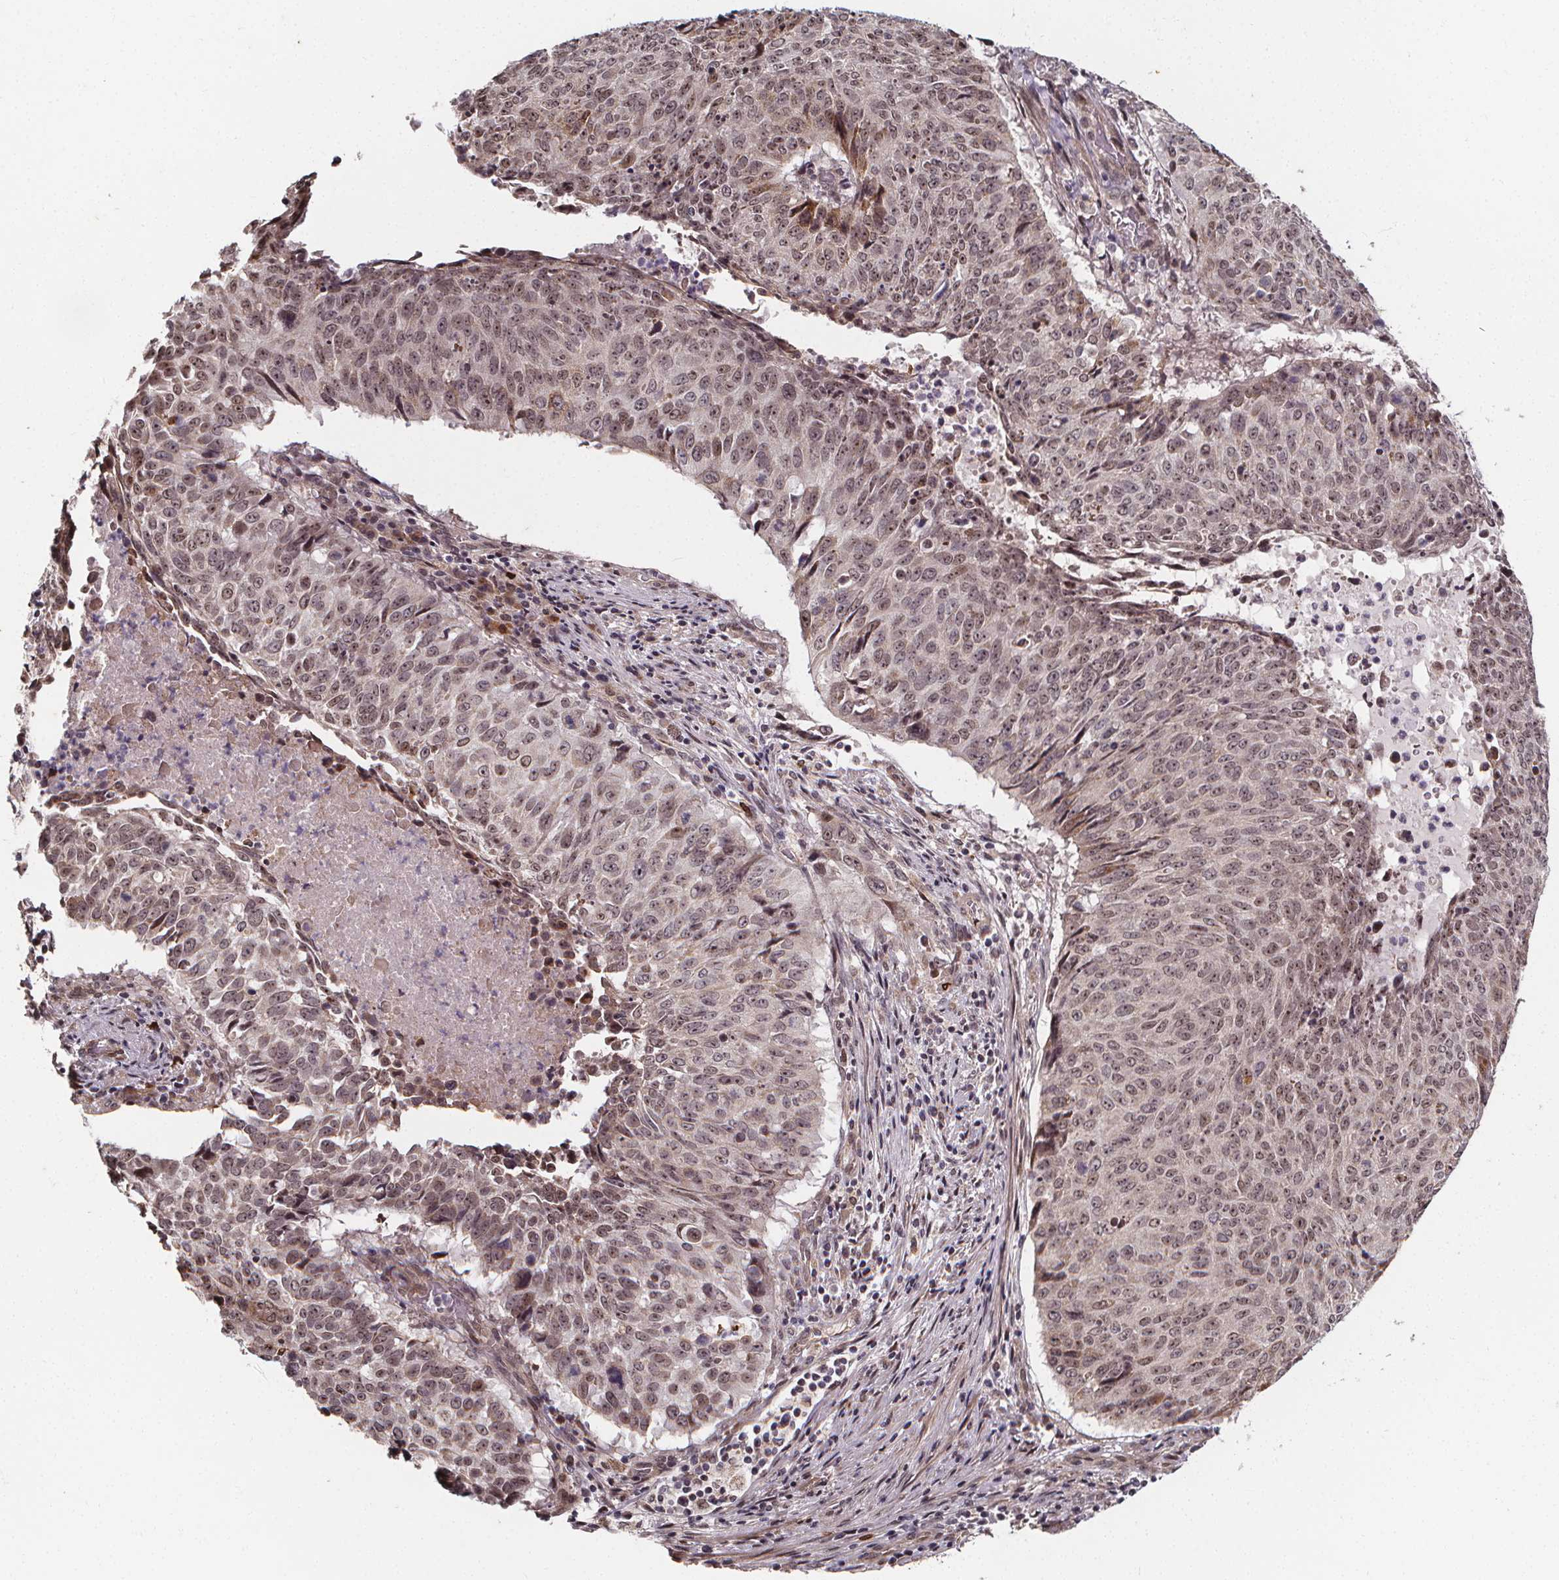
{"staining": {"intensity": "weak", "quantity": "25%-75%", "location": "nuclear"}, "tissue": "lung cancer", "cell_type": "Tumor cells", "image_type": "cancer", "snomed": [{"axis": "morphology", "description": "Normal tissue, NOS"}, {"axis": "morphology", "description": "Squamous cell carcinoma, NOS"}, {"axis": "topography", "description": "Bronchus"}, {"axis": "topography", "description": "Lung"}], "caption": "Immunohistochemistry (IHC) (DAB) staining of lung cancer (squamous cell carcinoma) shows weak nuclear protein expression in approximately 25%-75% of tumor cells.", "gene": "DDIT3", "patient": {"sex": "male", "age": 64}}